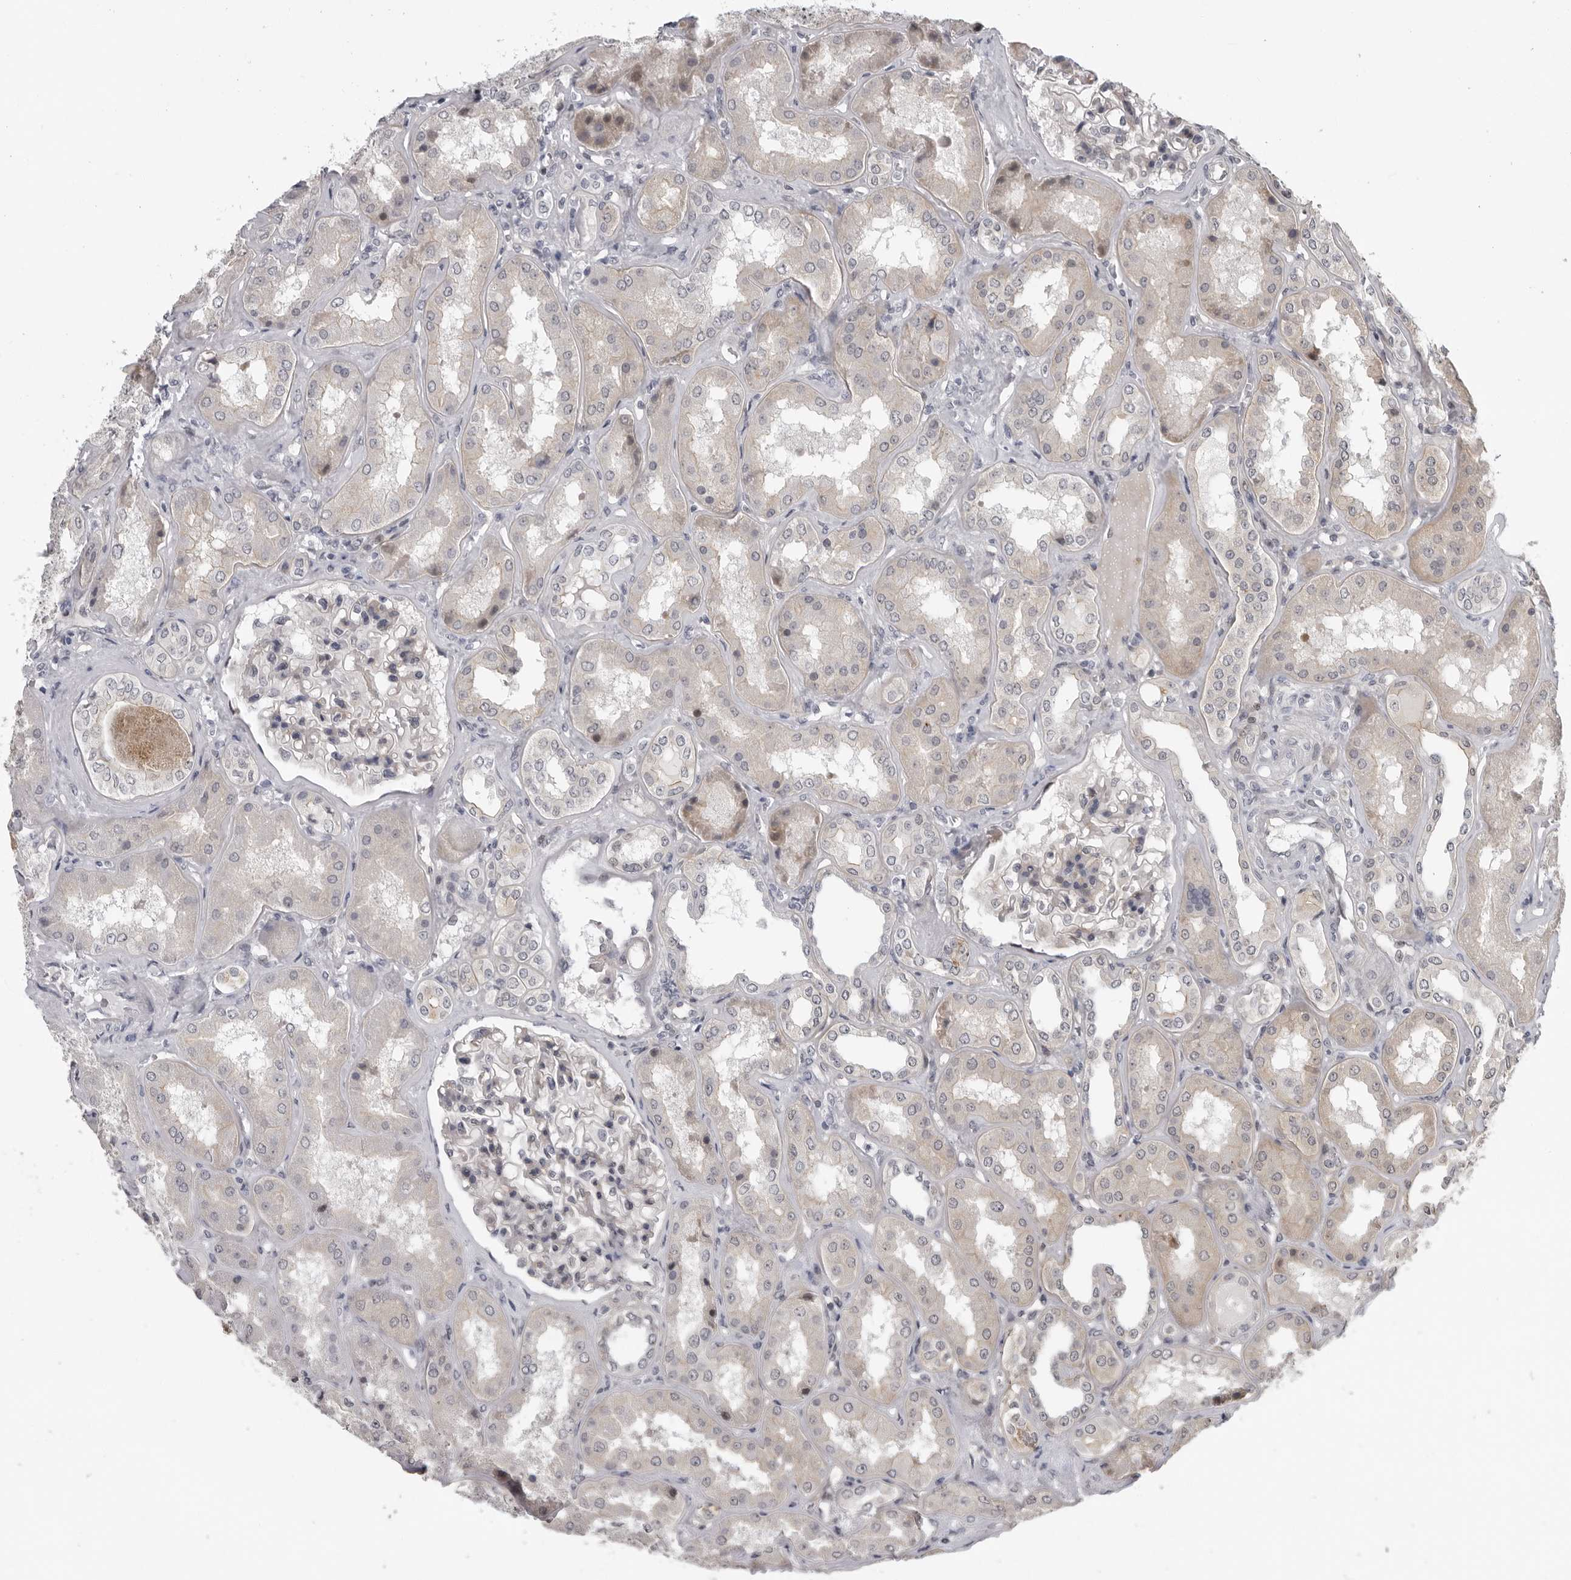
{"staining": {"intensity": "weak", "quantity": "<25%", "location": "cytoplasmic/membranous"}, "tissue": "kidney", "cell_type": "Cells in glomeruli", "image_type": "normal", "snomed": [{"axis": "morphology", "description": "Normal tissue, NOS"}, {"axis": "topography", "description": "Kidney"}], "caption": "DAB immunohistochemical staining of benign kidney exhibits no significant staining in cells in glomeruli. (Immunohistochemistry (ihc), brightfield microscopy, high magnification).", "gene": "PRRX2", "patient": {"sex": "female", "age": 56}}